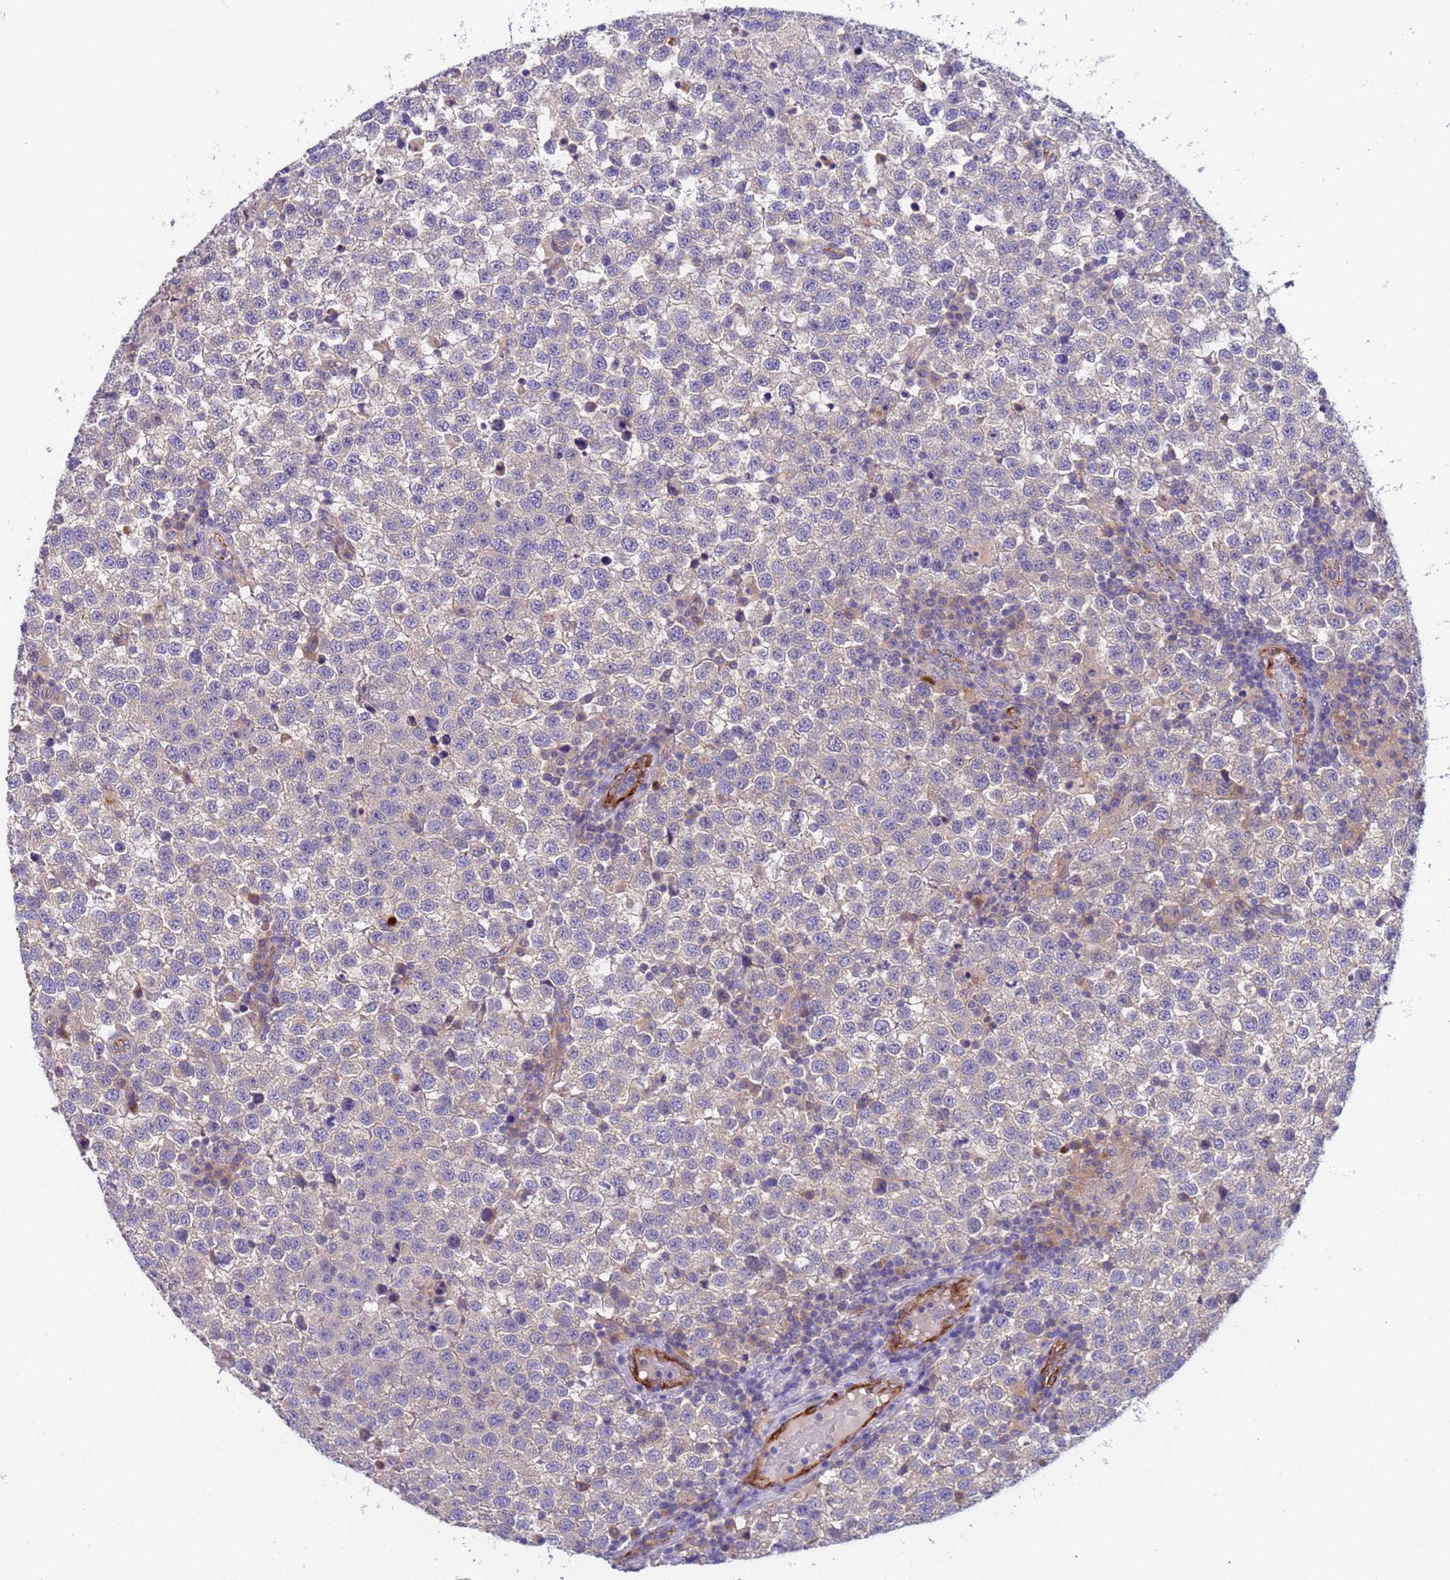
{"staining": {"intensity": "weak", "quantity": "<25%", "location": "cytoplasmic/membranous"}, "tissue": "testis cancer", "cell_type": "Tumor cells", "image_type": "cancer", "snomed": [{"axis": "morphology", "description": "Seminoma, NOS"}, {"axis": "topography", "description": "Testis"}], "caption": "A histopathology image of seminoma (testis) stained for a protein demonstrates no brown staining in tumor cells. (DAB immunohistochemistry (IHC) with hematoxylin counter stain).", "gene": "ZNF248", "patient": {"sex": "male", "age": 34}}